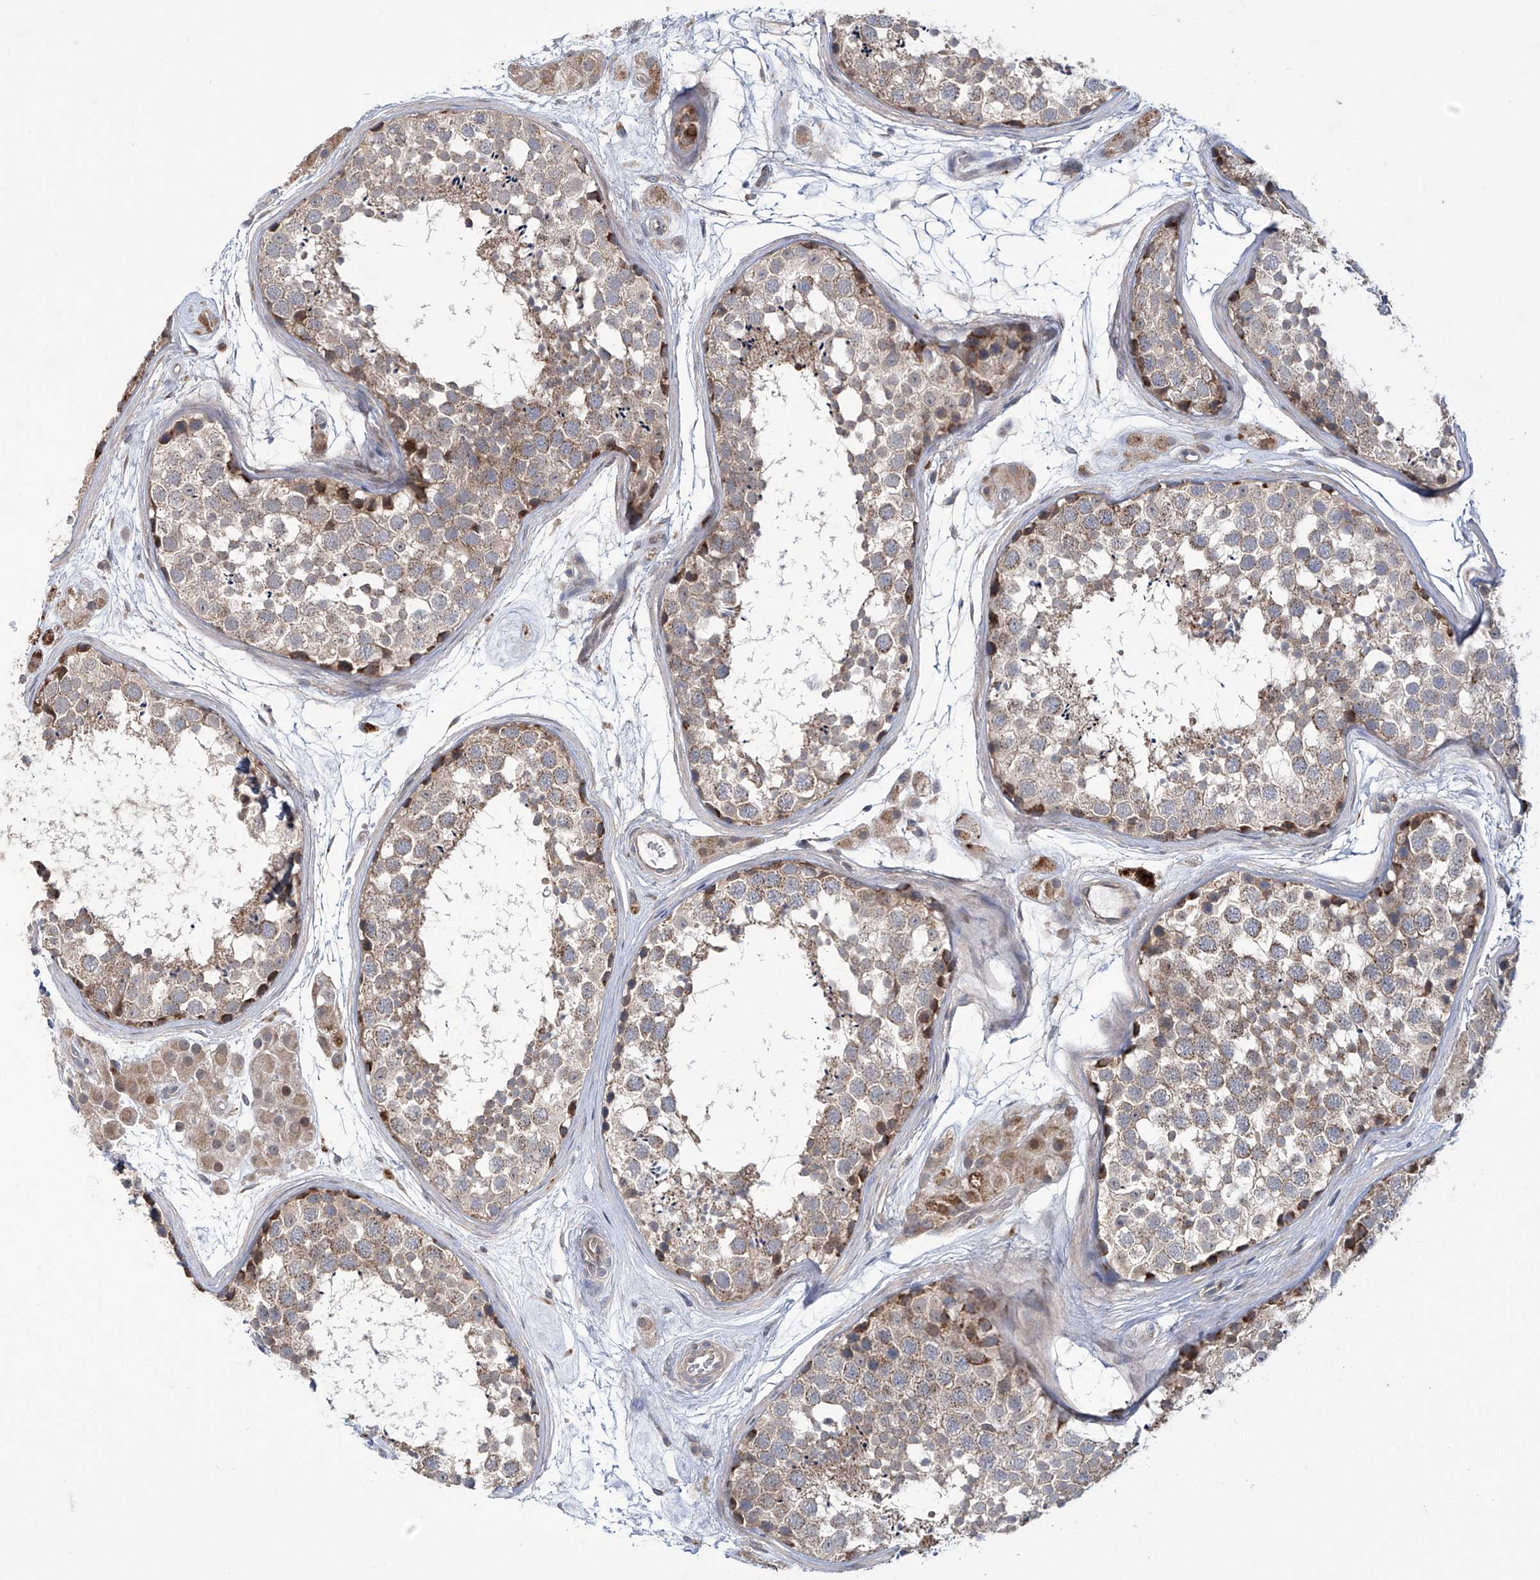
{"staining": {"intensity": "moderate", "quantity": "25%-75%", "location": "cytoplasmic/membranous"}, "tissue": "testis", "cell_type": "Cells in seminiferous ducts", "image_type": "normal", "snomed": [{"axis": "morphology", "description": "Normal tissue, NOS"}, {"axis": "topography", "description": "Testis"}], "caption": "Immunohistochemistry of unremarkable human testis reveals medium levels of moderate cytoplasmic/membranous staining in approximately 25%-75% of cells in seminiferous ducts.", "gene": "TRIM60", "patient": {"sex": "male", "age": 56}}